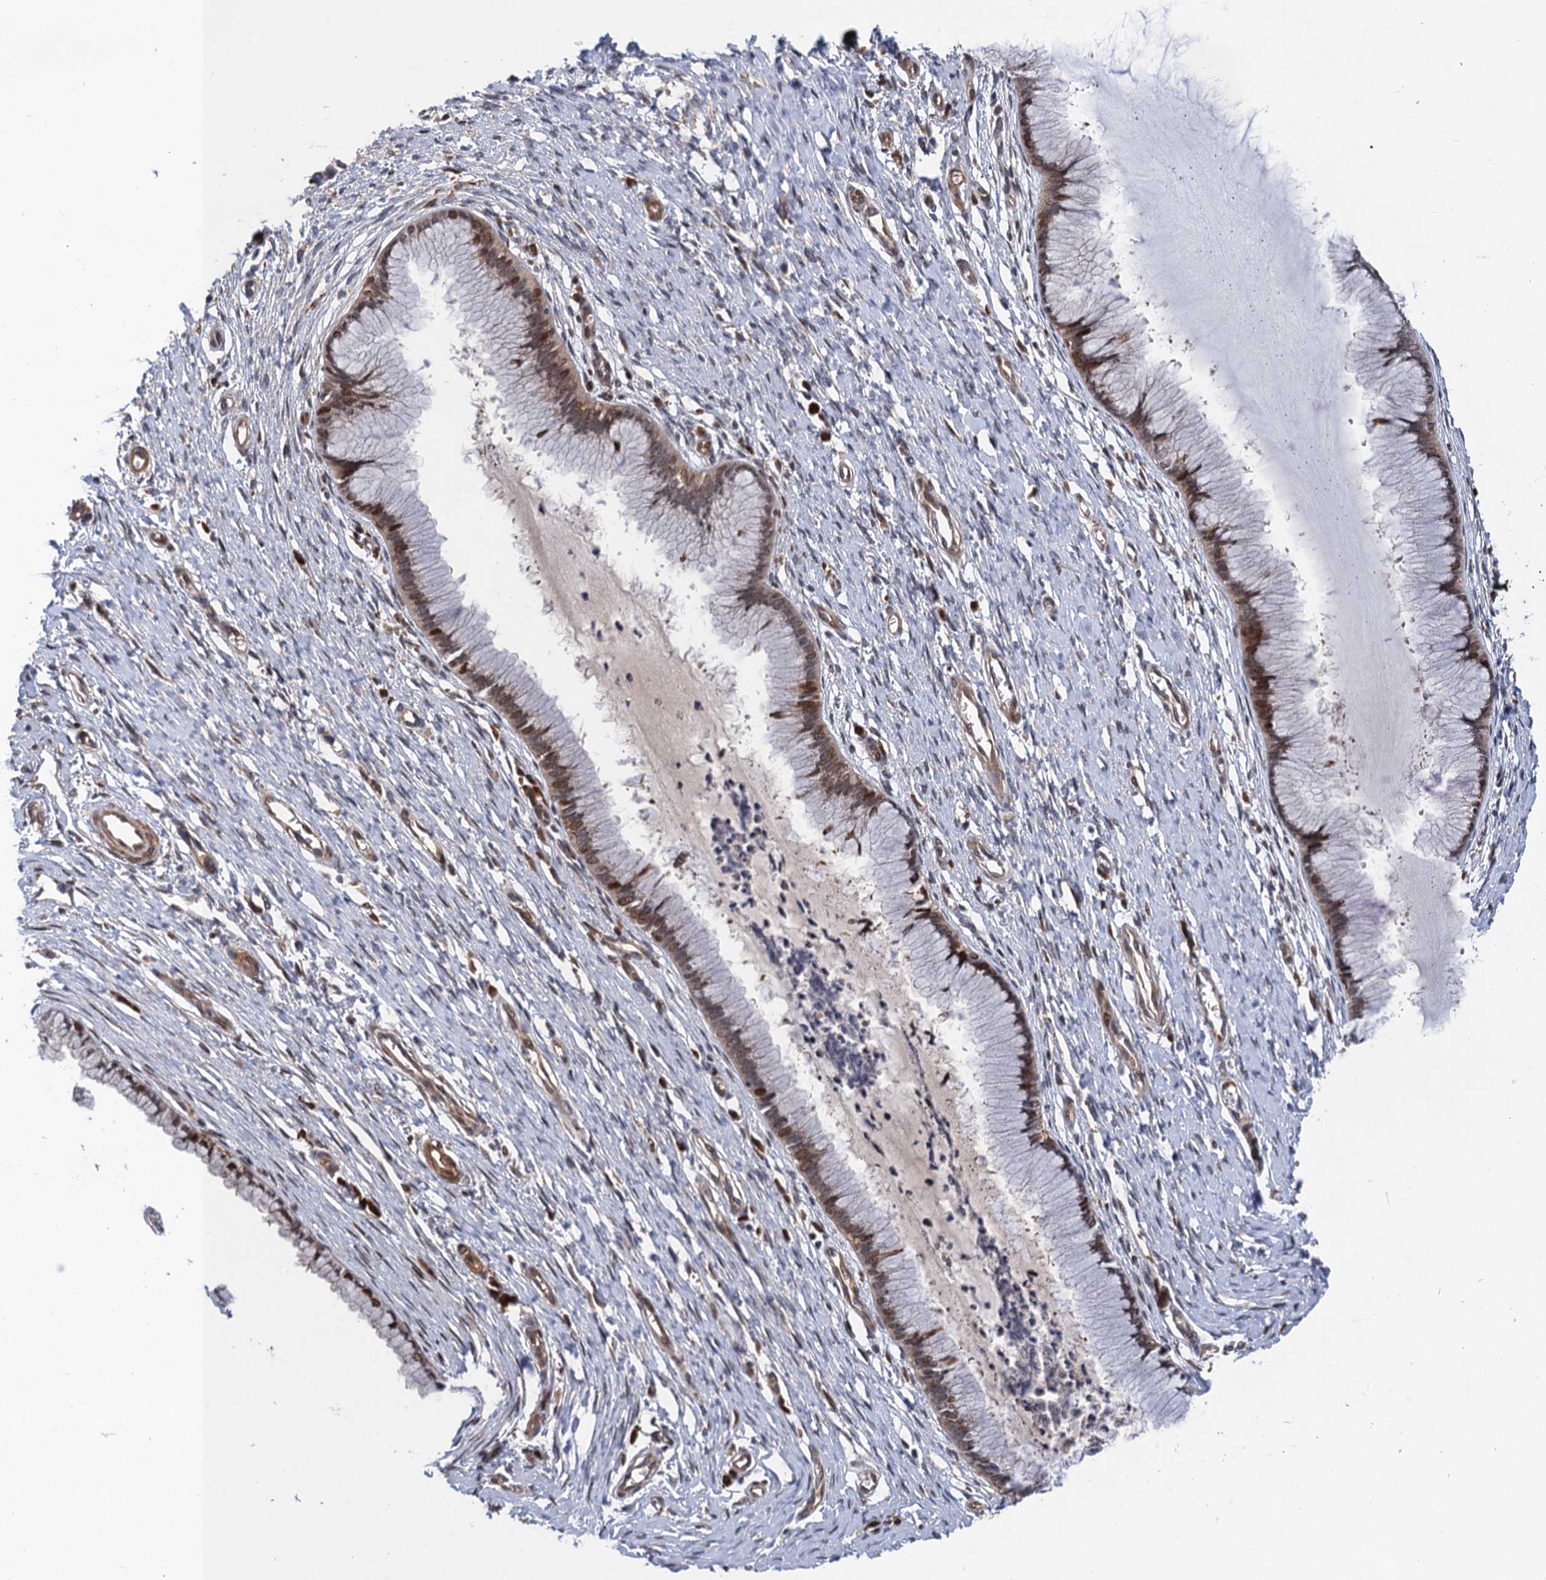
{"staining": {"intensity": "moderate", "quantity": "25%-75%", "location": "cytoplasmic/membranous,nuclear"}, "tissue": "cervix", "cell_type": "Glandular cells", "image_type": "normal", "snomed": [{"axis": "morphology", "description": "Normal tissue, NOS"}, {"axis": "topography", "description": "Cervix"}], "caption": "Brown immunohistochemical staining in unremarkable human cervix demonstrates moderate cytoplasmic/membranous,nuclear positivity in about 25%-75% of glandular cells.", "gene": "NEK8", "patient": {"sex": "female", "age": 55}}